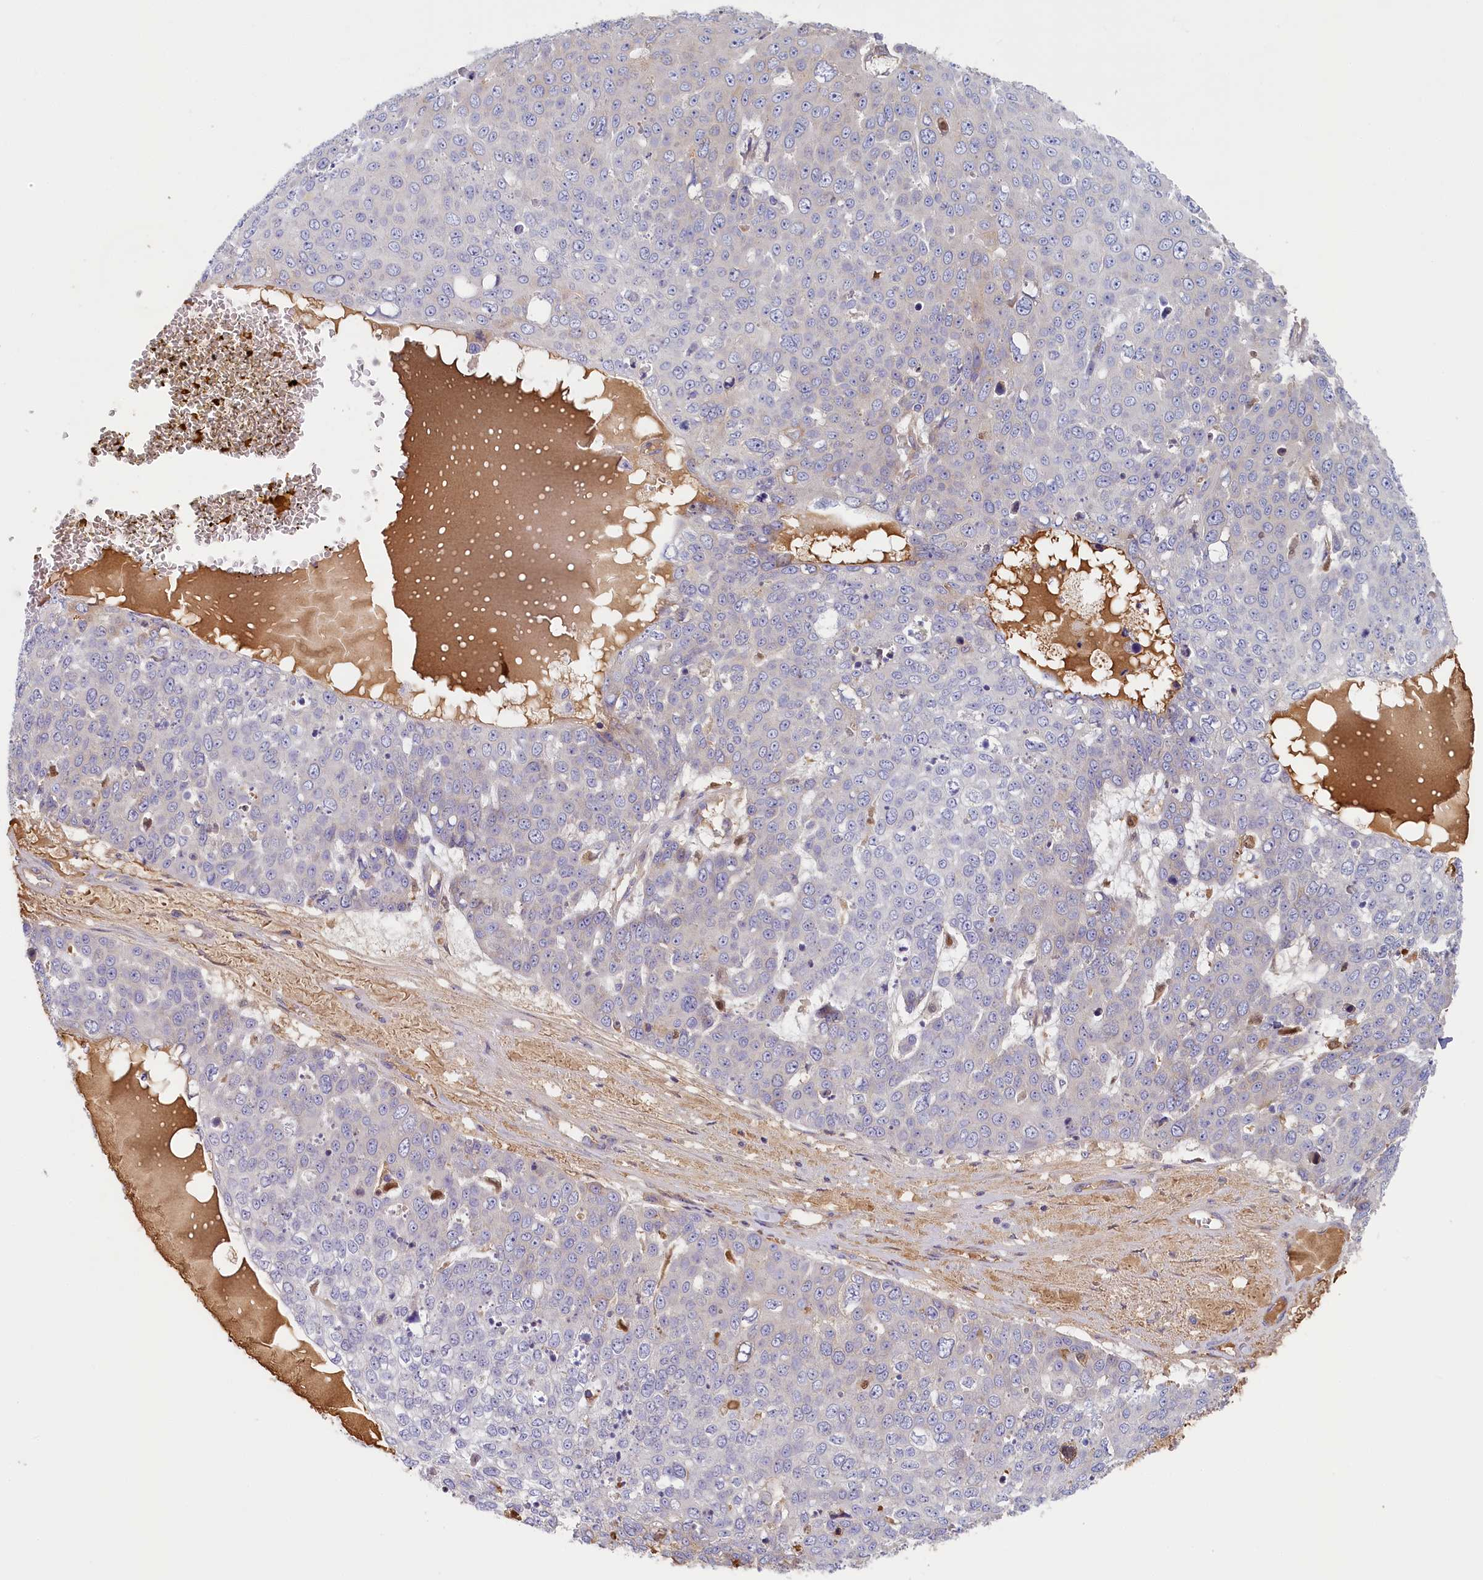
{"staining": {"intensity": "negative", "quantity": "none", "location": "none"}, "tissue": "skin cancer", "cell_type": "Tumor cells", "image_type": "cancer", "snomed": [{"axis": "morphology", "description": "Squamous cell carcinoma, NOS"}, {"axis": "topography", "description": "Skin"}], "caption": "High magnification brightfield microscopy of squamous cell carcinoma (skin) stained with DAB (3,3'-diaminobenzidine) (brown) and counterstained with hematoxylin (blue): tumor cells show no significant positivity.", "gene": "STX16", "patient": {"sex": "male", "age": 71}}